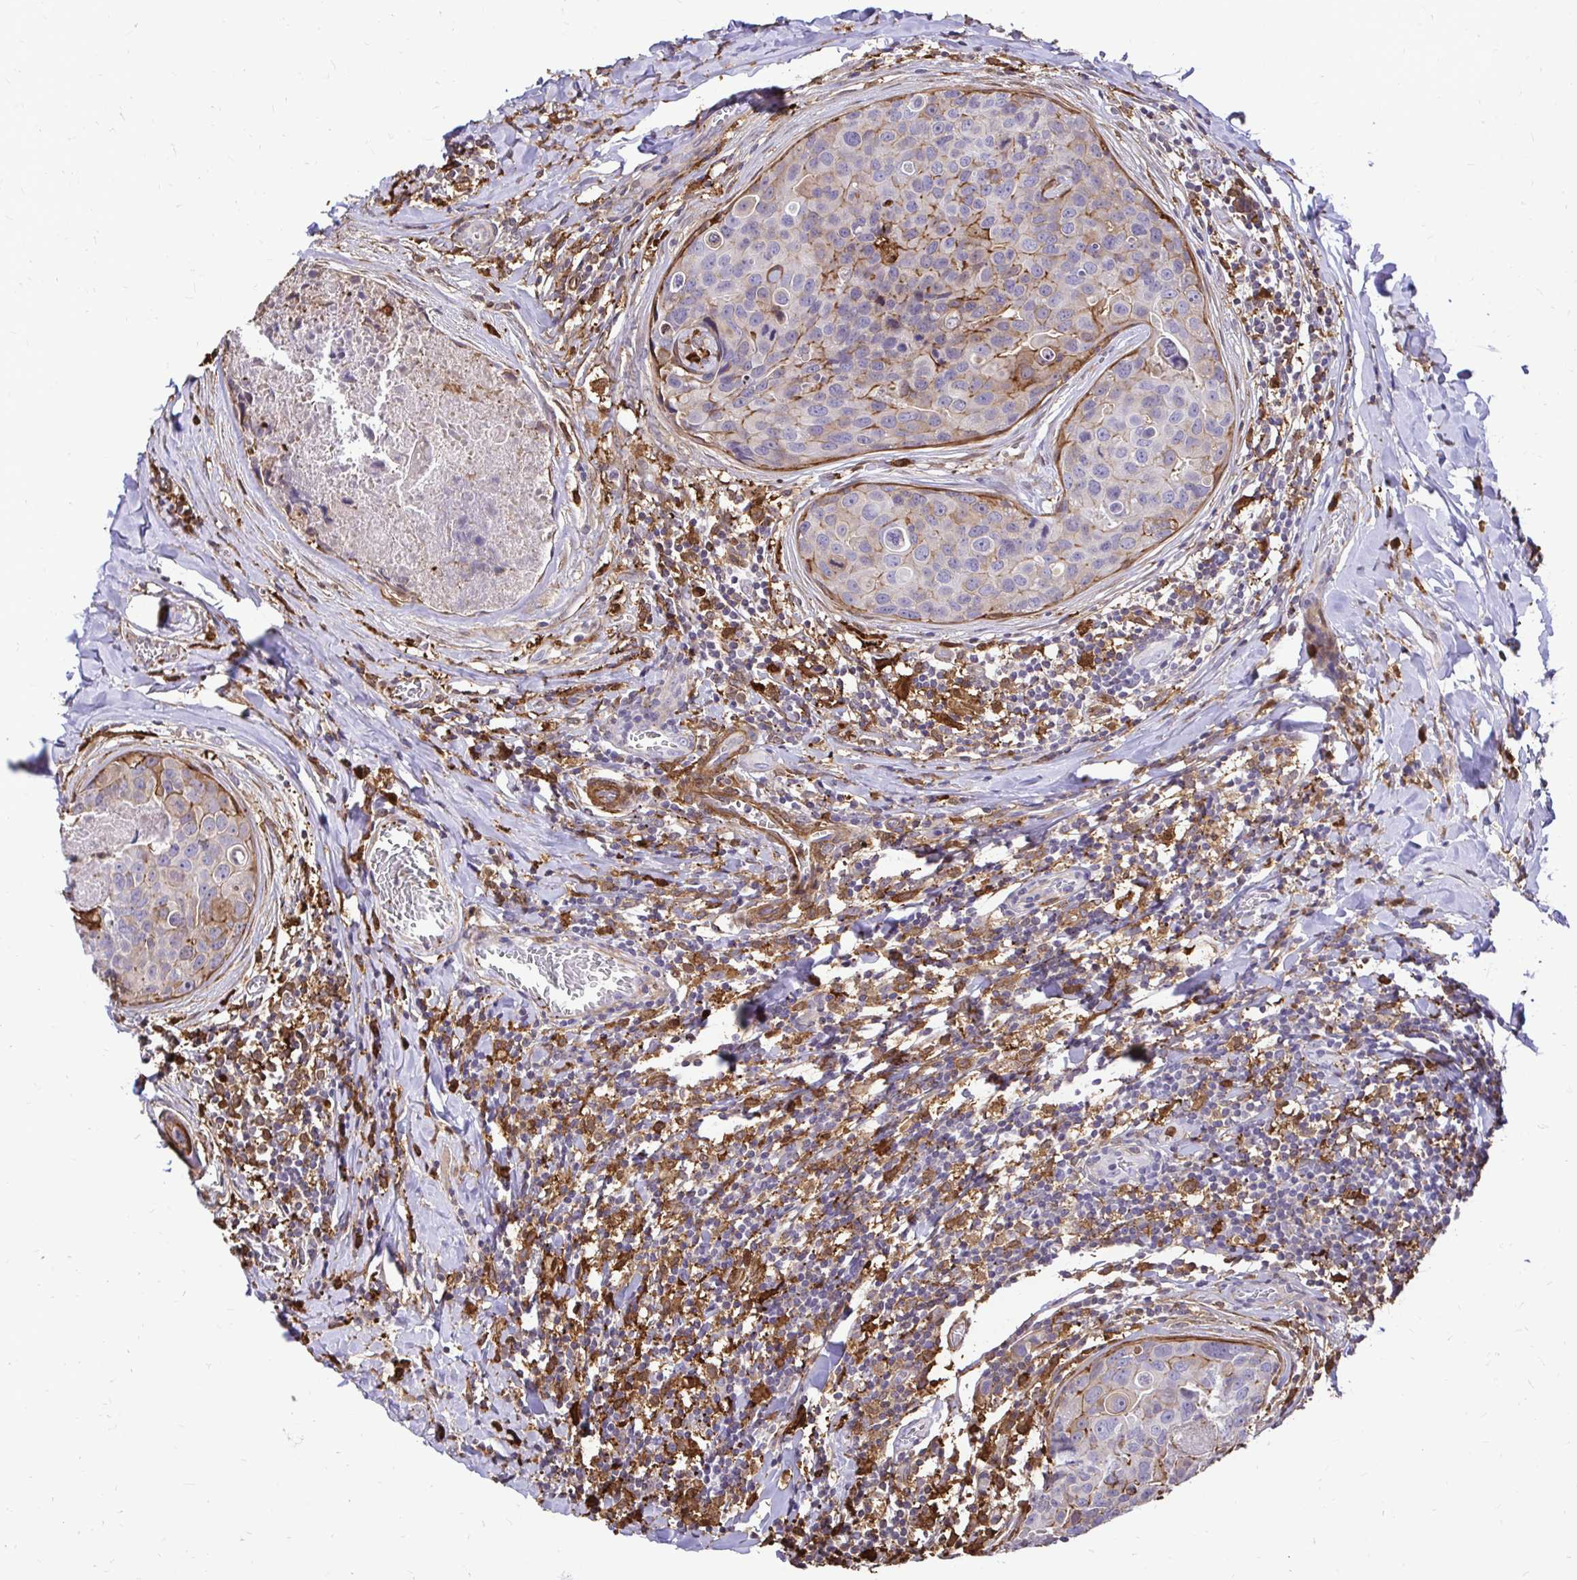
{"staining": {"intensity": "moderate", "quantity": "<25%", "location": "cytoplasmic/membranous"}, "tissue": "breast cancer", "cell_type": "Tumor cells", "image_type": "cancer", "snomed": [{"axis": "morphology", "description": "Duct carcinoma"}, {"axis": "topography", "description": "Breast"}], "caption": "DAB (3,3'-diaminobenzidine) immunohistochemical staining of human breast cancer (invasive ductal carcinoma) shows moderate cytoplasmic/membranous protein expression in about <25% of tumor cells. Using DAB (3,3'-diaminobenzidine) (brown) and hematoxylin (blue) stains, captured at high magnification using brightfield microscopy.", "gene": "GSN", "patient": {"sex": "female", "age": 24}}